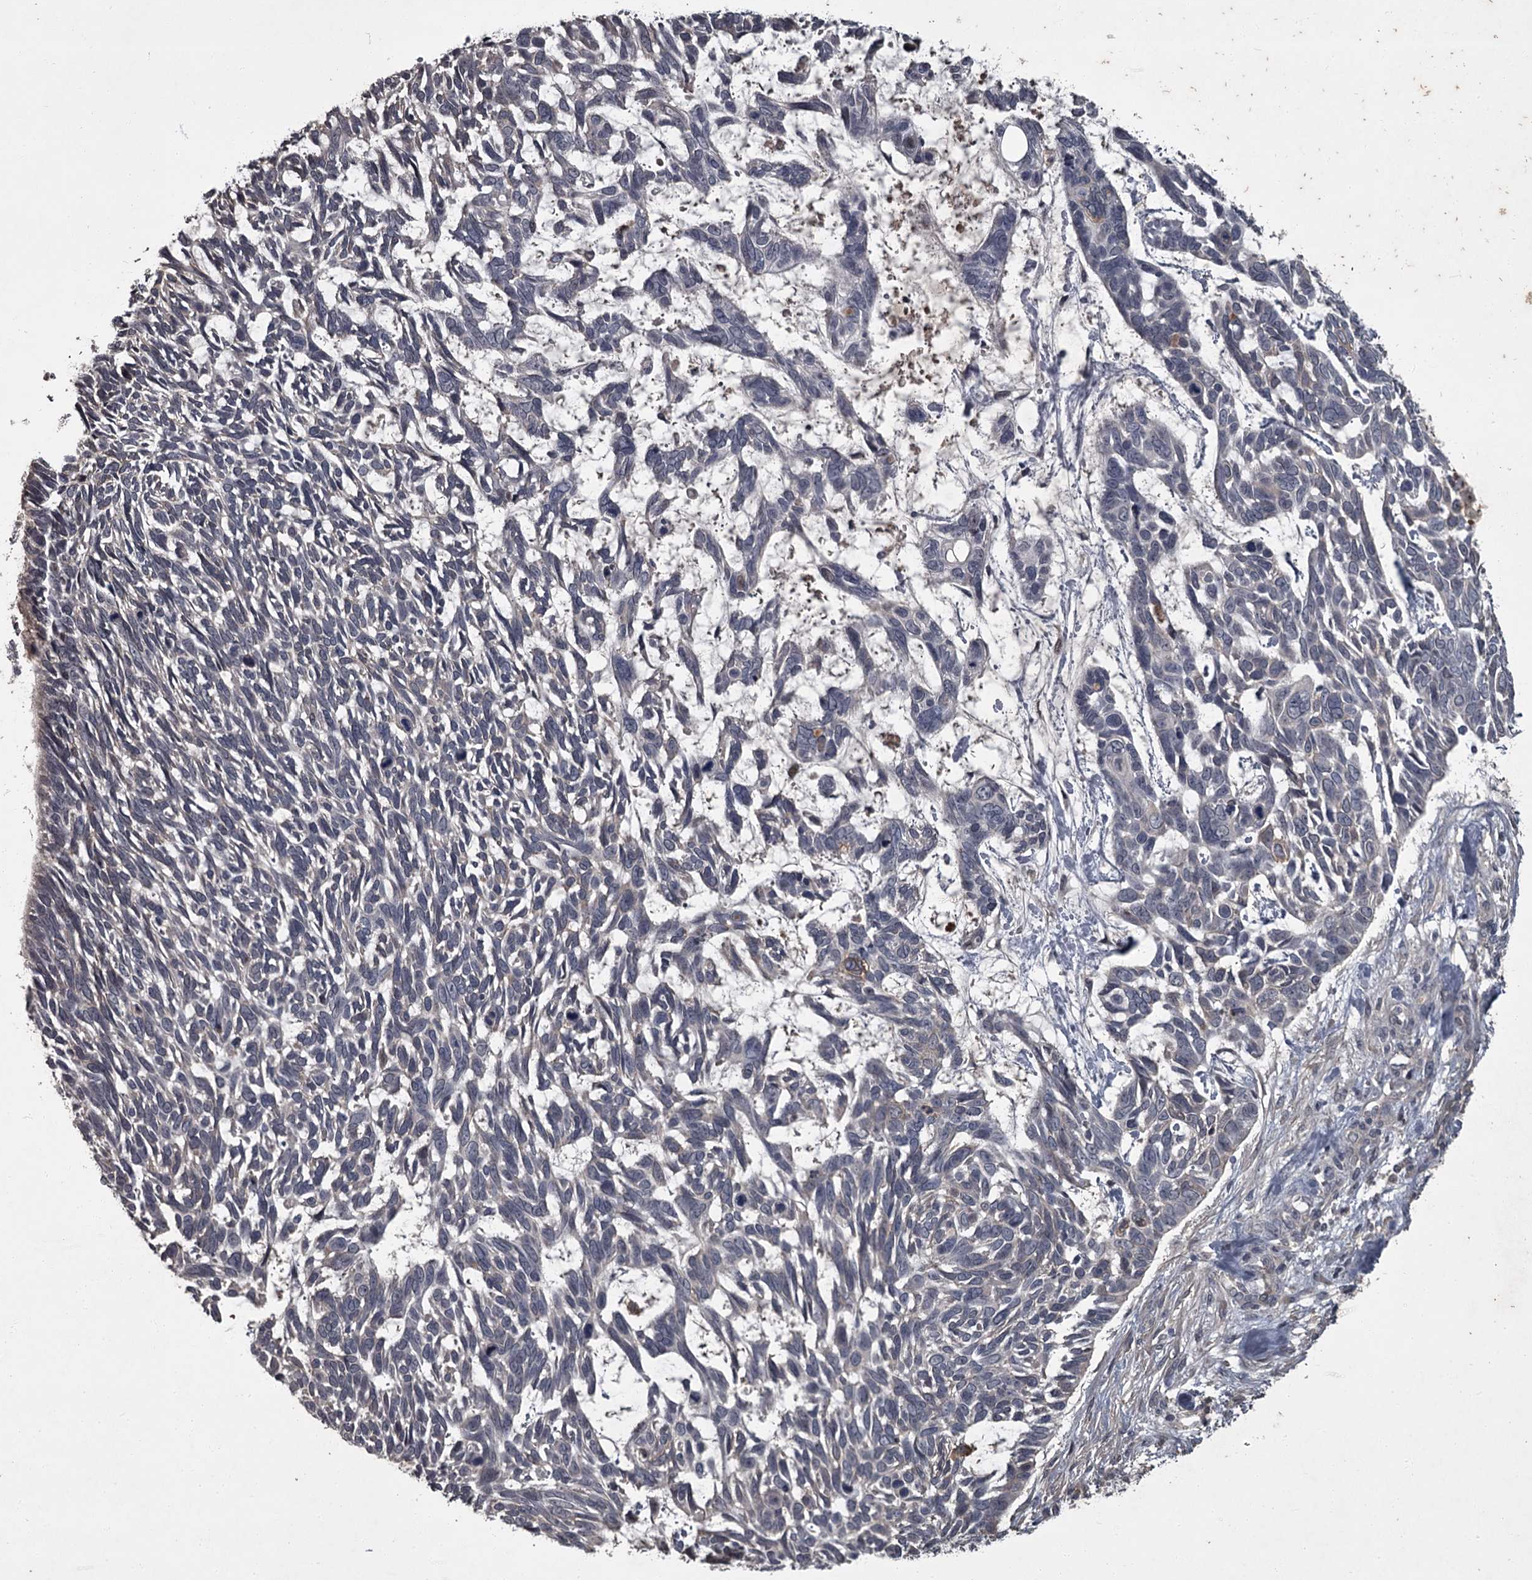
{"staining": {"intensity": "negative", "quantity": "none", "location": "none"}, "tissue": "skin cancer", "cell_type": "Tumor cells", "image_type": "cancer", "snomed": [{"axis": "morphology", "description": "Basal cell carcinoma"}, {"axis": "topography", "description": "Skin"}], "caption": "High power microscopy micrograph of an immunohistochemistry (IHC) photomicrograph of skin cancer (basal cell carcinoma), revealing no significant staining in tumor cells.", "gene": "FLVCR2", "patient": {"sex": "male", "age": 88}}